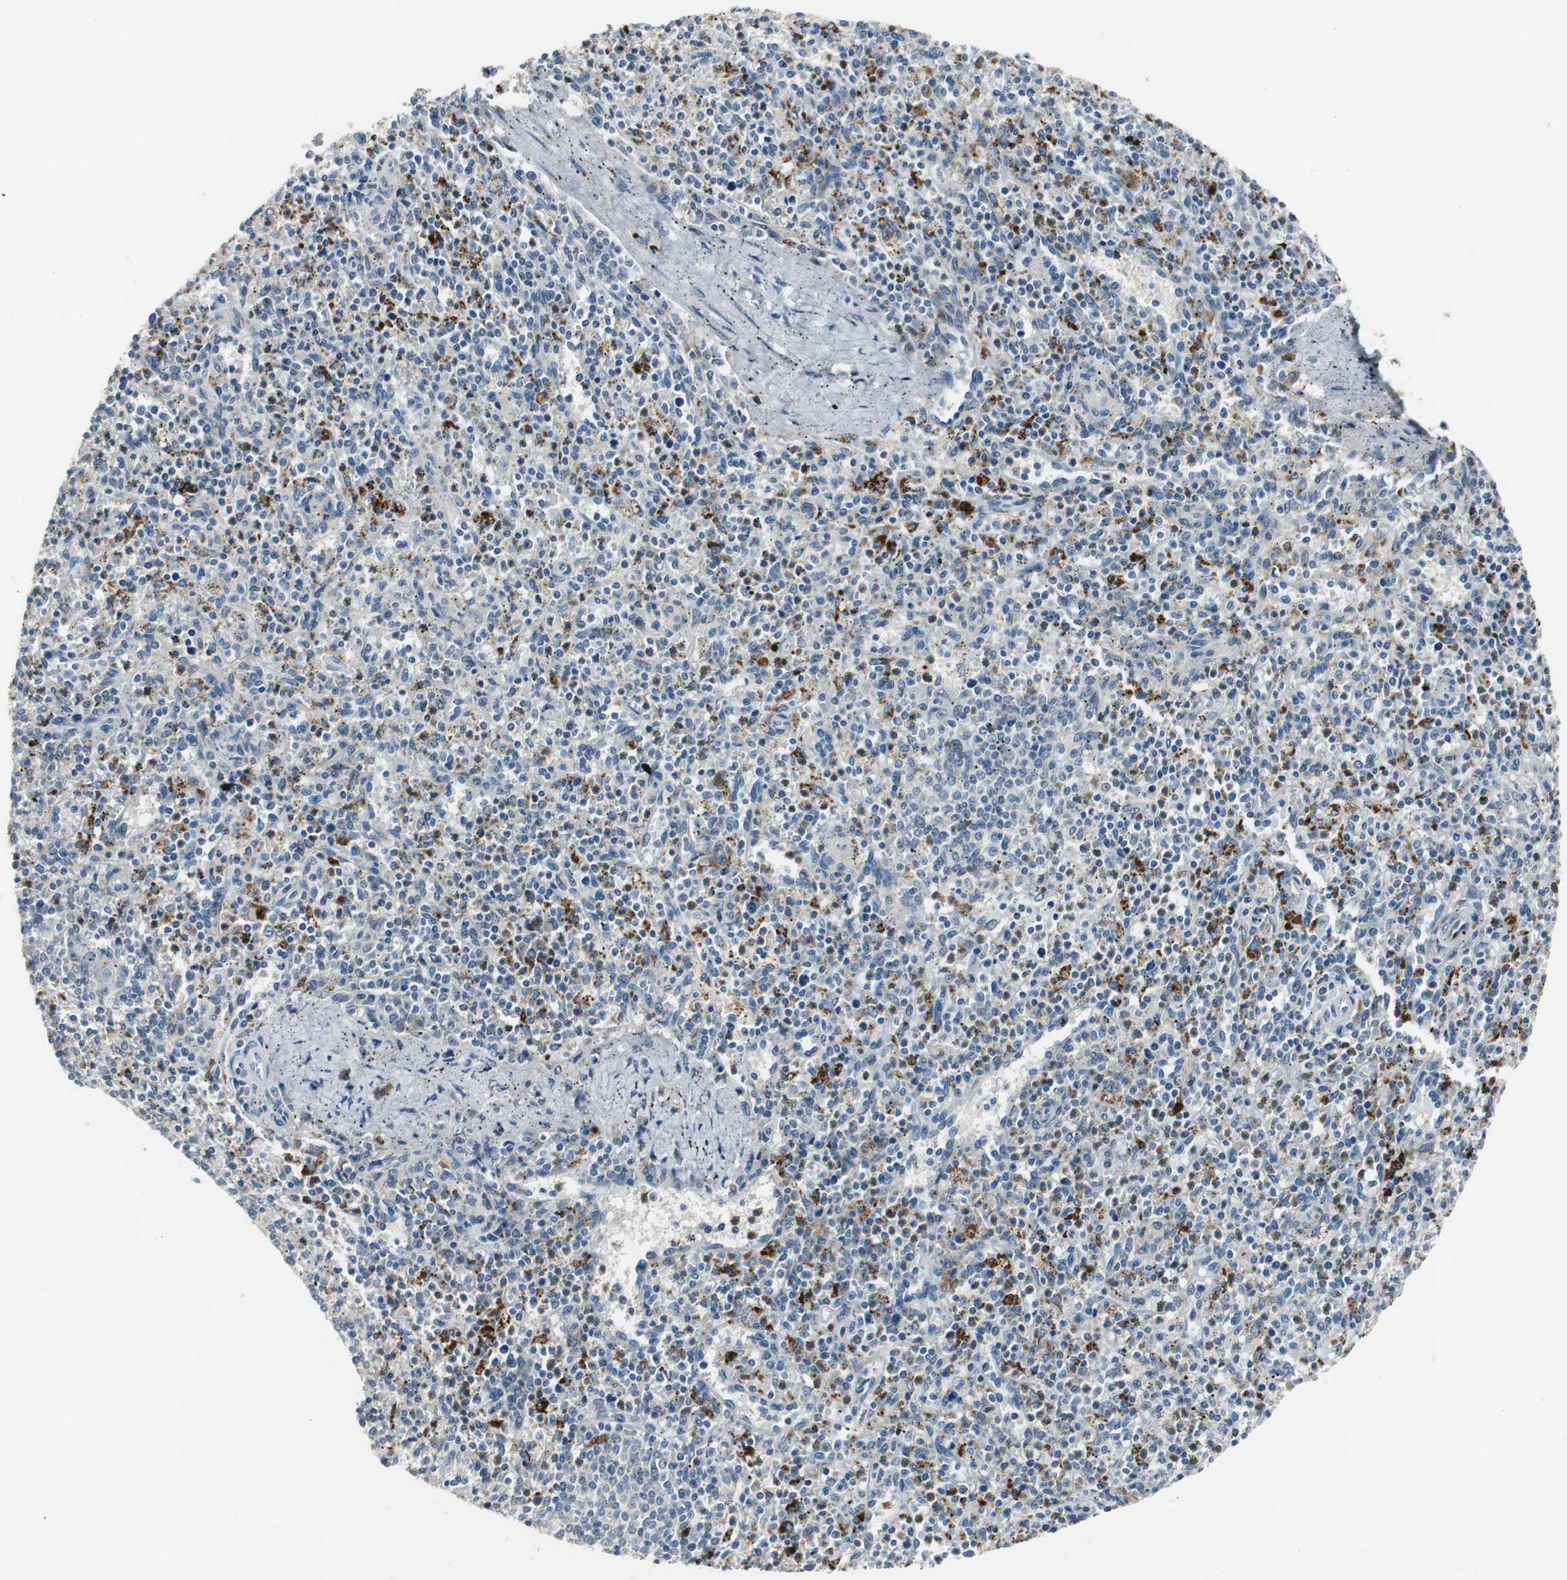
{"staining": {"intensity": "negative", "quantity": "none", "location": "none"}, "tissue": "spleen", "cell_type": "Cells in red pulp", "image_type": "normal", "snomed": [{"axis": "morphology", "description": "Normal tissue, NOS"}, {"axis": "topography", "description": "Spleen"}], "caption": "Human spleen stained for a protein using immunohistochemistry (IHC) displays no staining in cells in red pulp.", "gene": "FHL2", "patient": {"sex": "male", "age": 72}}